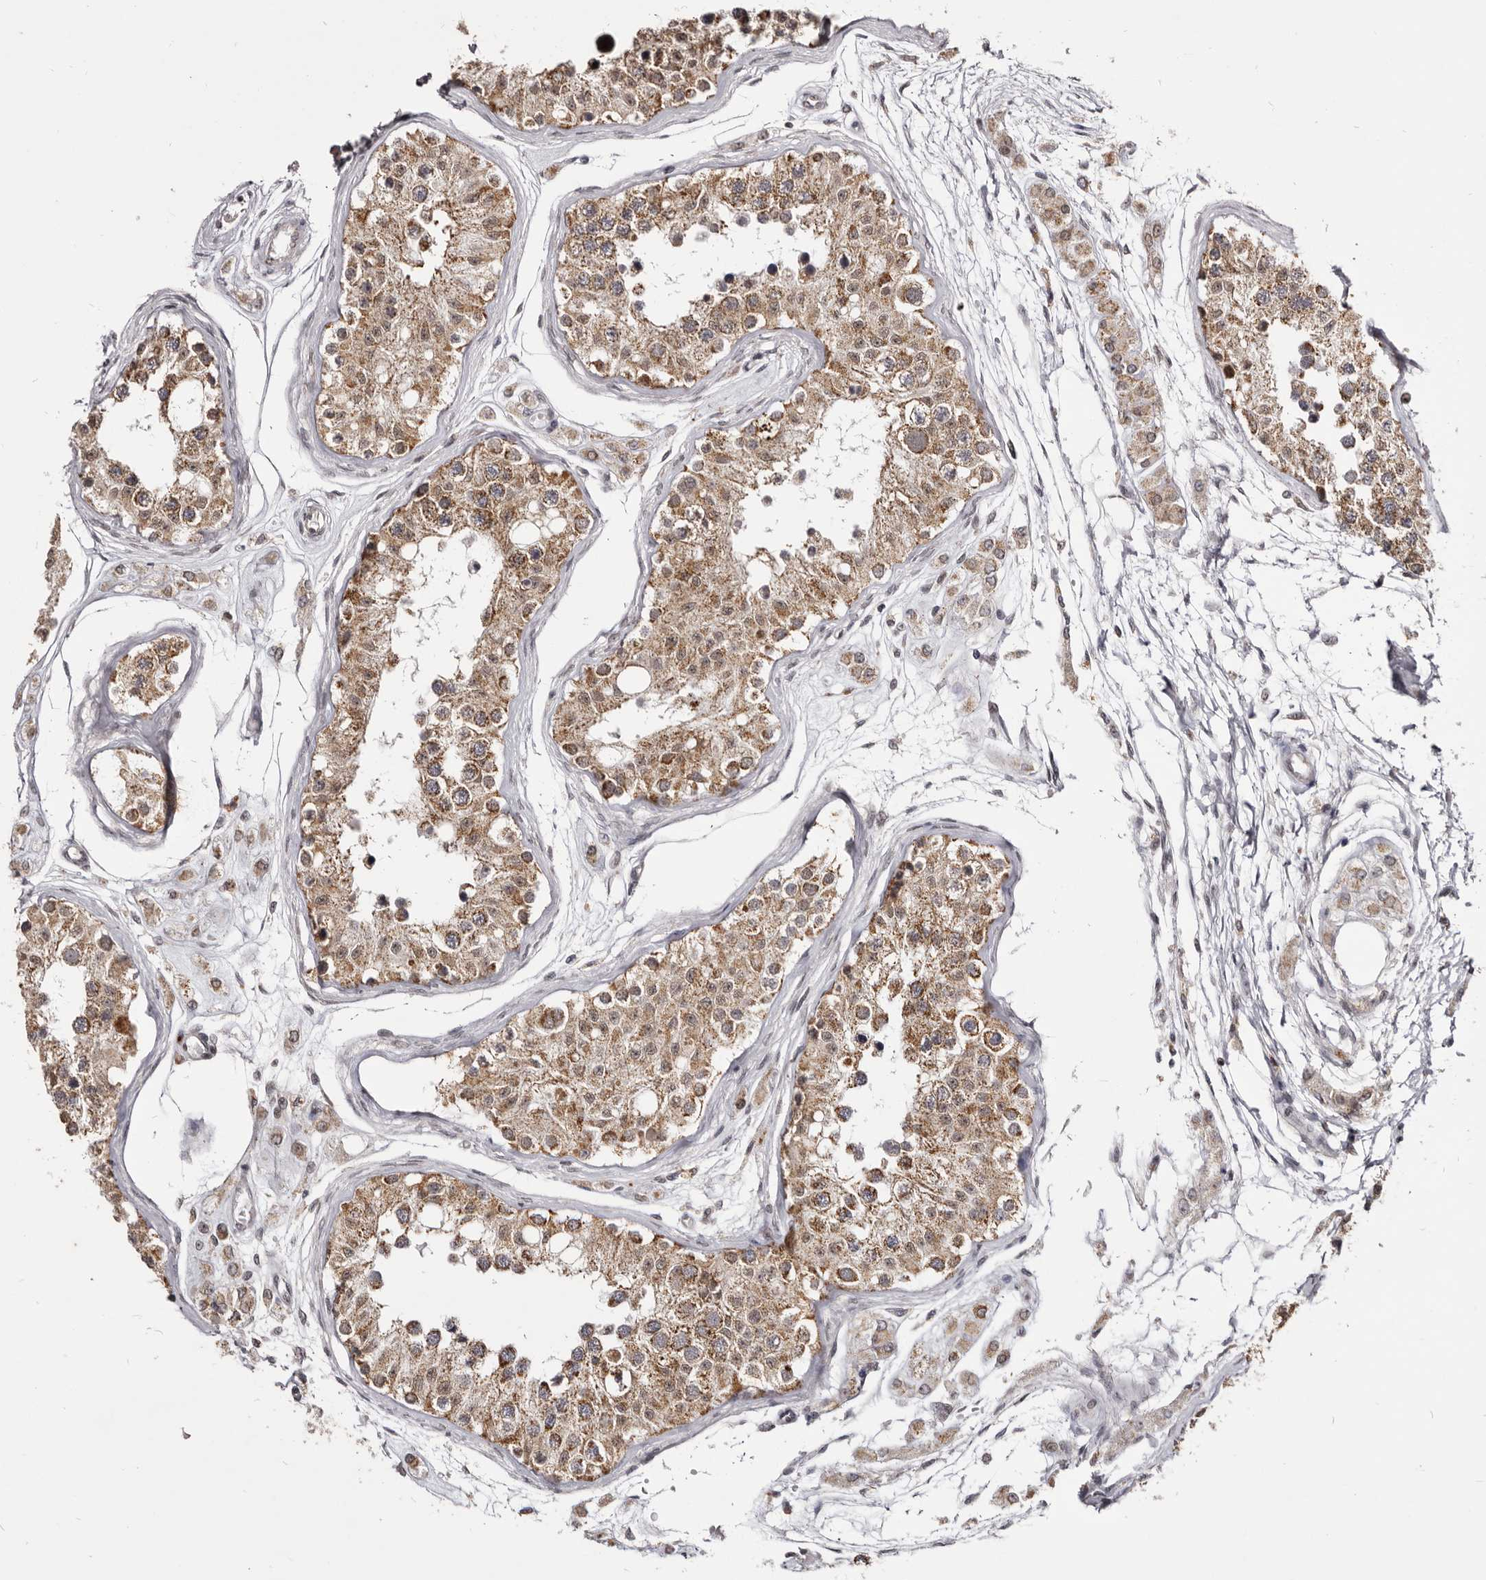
{"staining": {"intensity": "moderate", "quantity": ">75%", "location": "cytoplasmic/membranous"}, "tissue": "testis", "cell_type": "Cells in seminiferous ducts", "image_type": "normal", "snomed": [{"axis": "morphology", "description": "Normal tissue, NOS"}, {"axis": "morphology", "description": "Adenocarcinoma, metastatic, NOS"}, {"axis": "topography", "description": "Testis"}], "caption": "High-magnification brightfield microscopy of benign testis stained with DAB (3,3'-diaminobenzidine) (brown) and counterstained with hematoxylin (blue). cells in seminiferous ducts exhibit moderate cytoplasmic/membranous expression is appreciated in about>75% of cells.", "gene": "THUMPD1", "patient": {"sex": "male", "age": 26}}